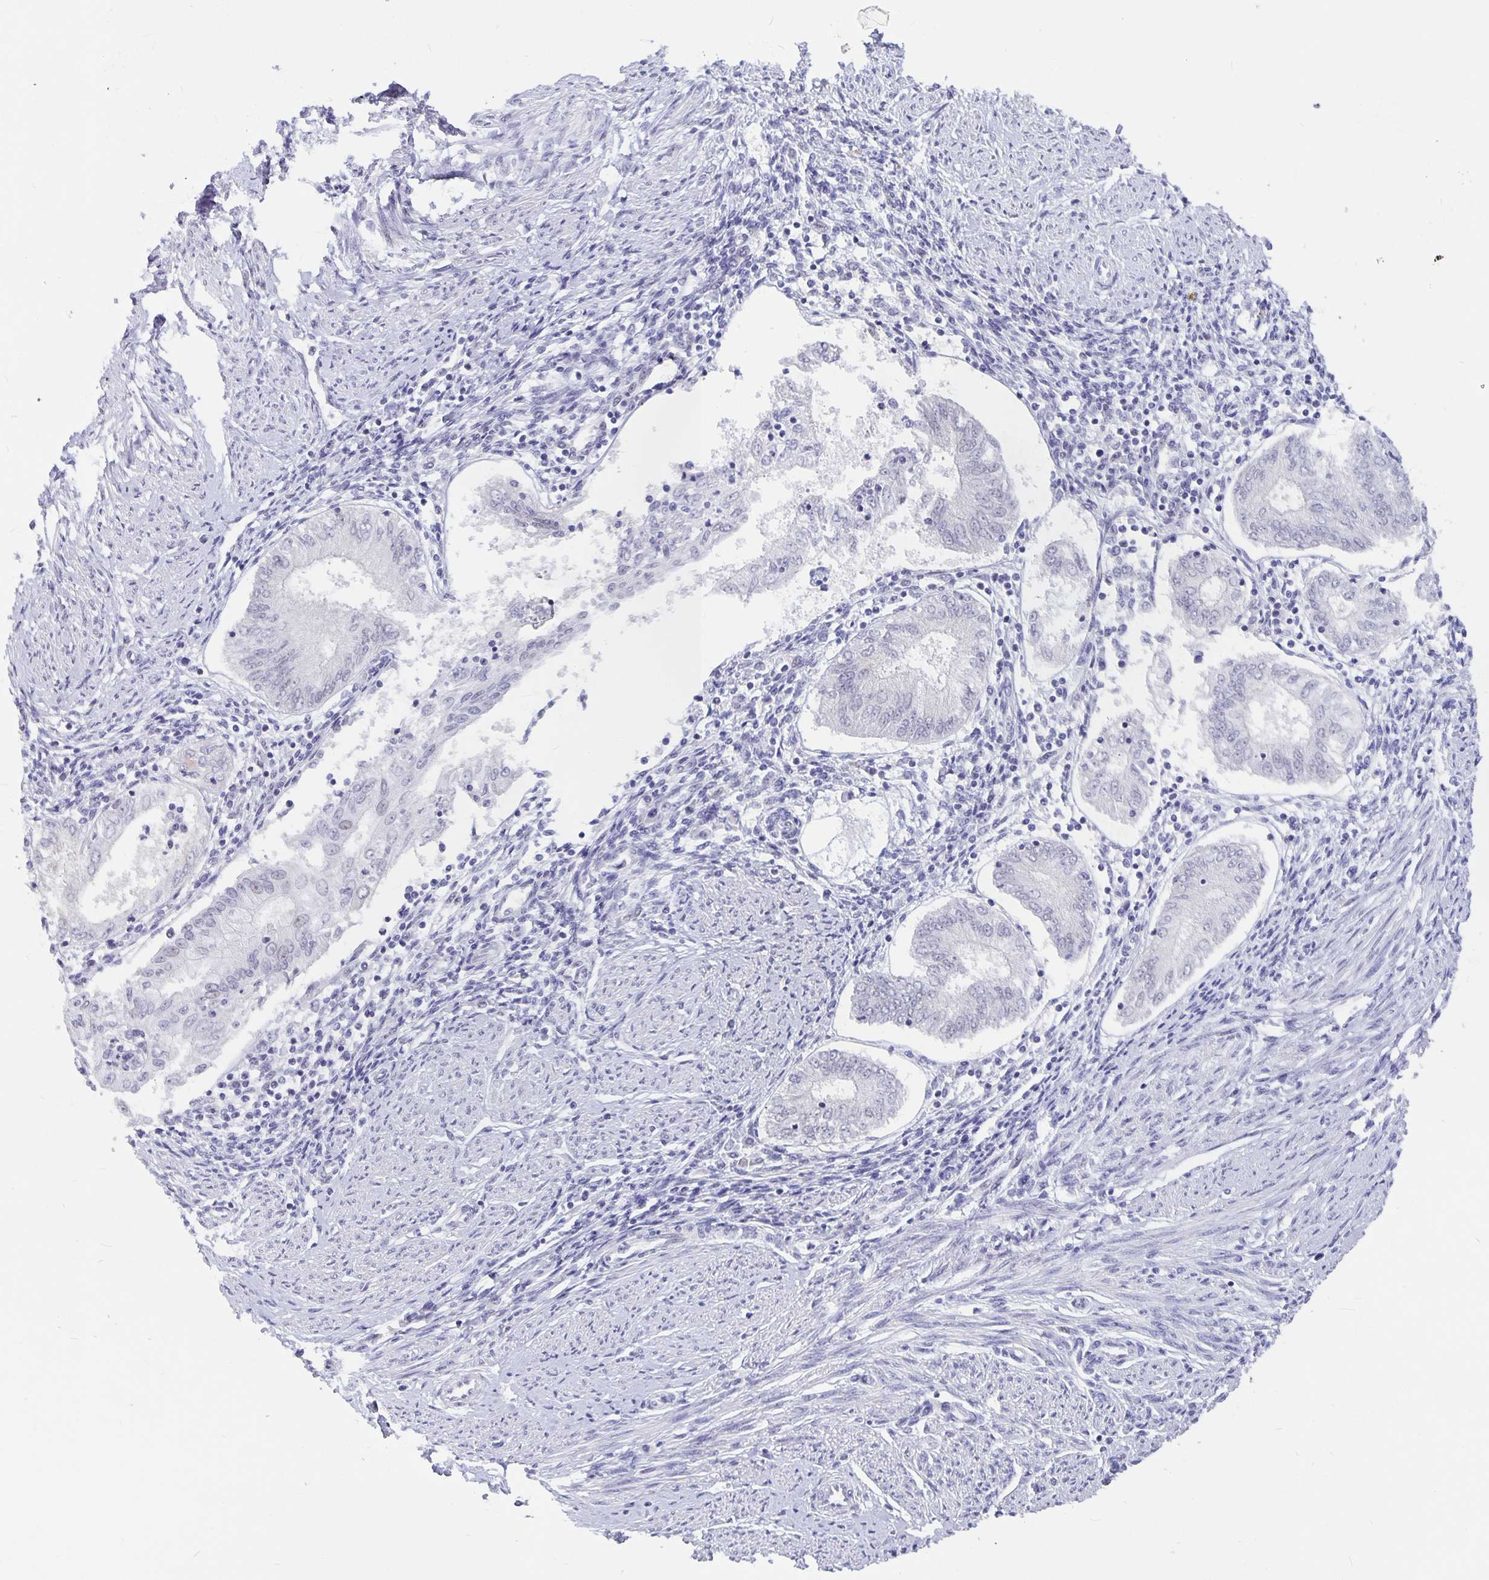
{"staining": {"intensity": "negative", "quantity": "none", "location": "none"}, "tissue": "endometrial cancer", "cell_type": "Tumor cells", "image_type": "cancer", "snomed": [{"axis": "morphology", "description": "Adenocarcinoma, NOS"}, {"axis": "topography", "description": "Endometrium"}], "caption": "The immunohistochemistry (IHC) micrograph has no significant staining in tumor cells of endometrial cancer (adenocarcinoma) tissue. (DAB (3,3'-diaminobenzidine) IHC, high magnification).", "gene": "OLIG2", "patient": {"sex": "female", "age": 68}}